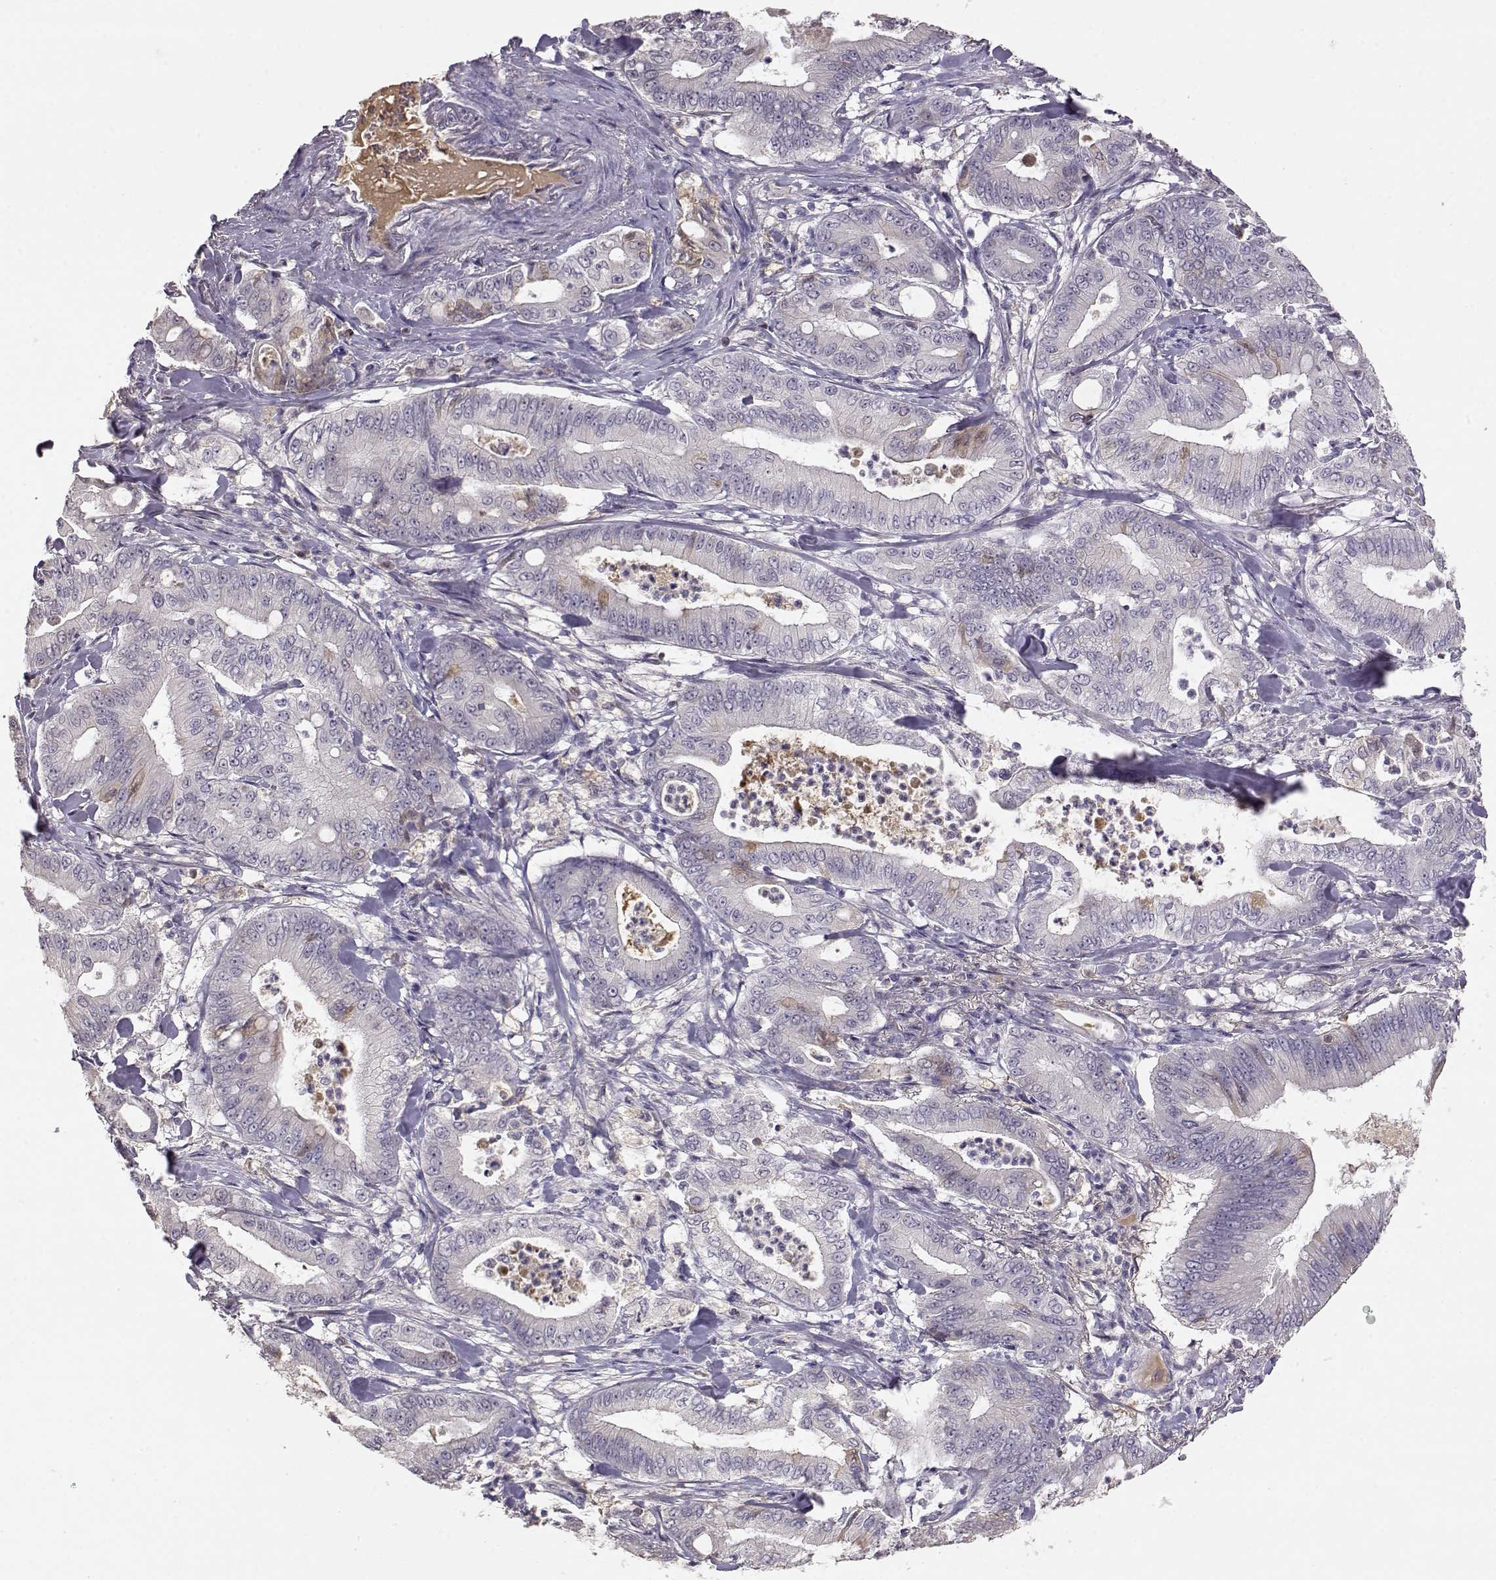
{"staining": {"intensity": "negative", "quantity": "none", "location": "none"}, "tissue": "pancreatic cancer", "cell_type": "Tumor cells", "image_type": "cancer", "snomed": [{"axis": "morphology", "description": "Adenocarcinoma, NOS"}, {"axis": "topography", "description": "Pancreas"}], "caption": "Immunohistochemistry photomicrograph of adenocarcinoma (pancreatic) stained for a protein (brown), which demonstrates no staining in tumor cells.", "gene": "TACR1", "patient": {"sex": "male", "age": 71}}